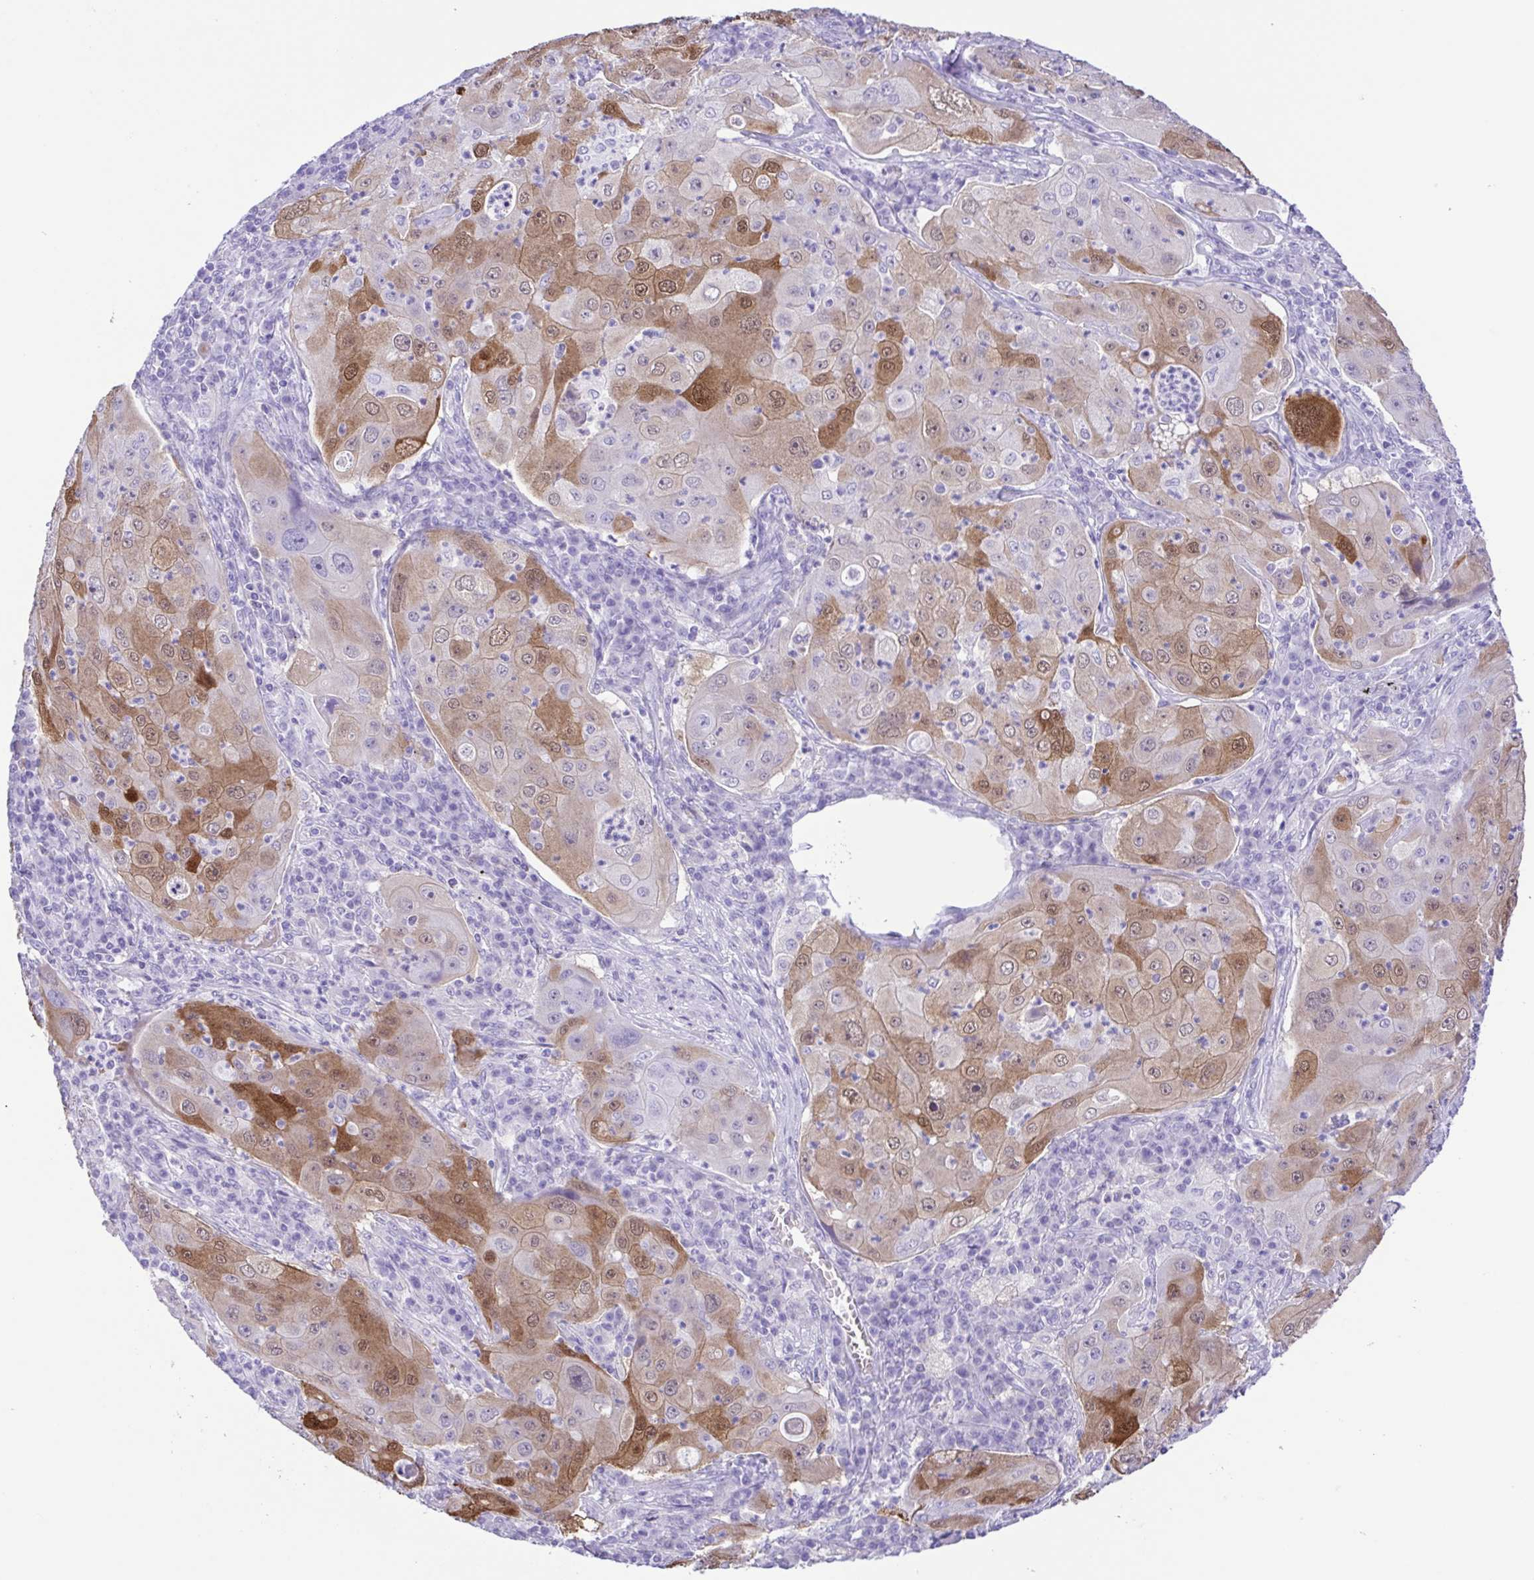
{"staining": {"intensity": "moderate", "quantity": "25%-75%", "location": "cytoplasmic/membranous,nuclear"}, "tissue": "lung cancer", "cell_type": "Tumor cells", "image_type": "cancer", "snomed": [{"axis": "morphology", "description": "Squamous cell carcinoma, NOS"}, {"axis": "topography", "description": "Lung"}], "caption": "Lung cancer stained with a protein marker displays moderate staining in tumor cells.", "gene": "CASP14", "patient": {"sex": "female", "age": 59}}